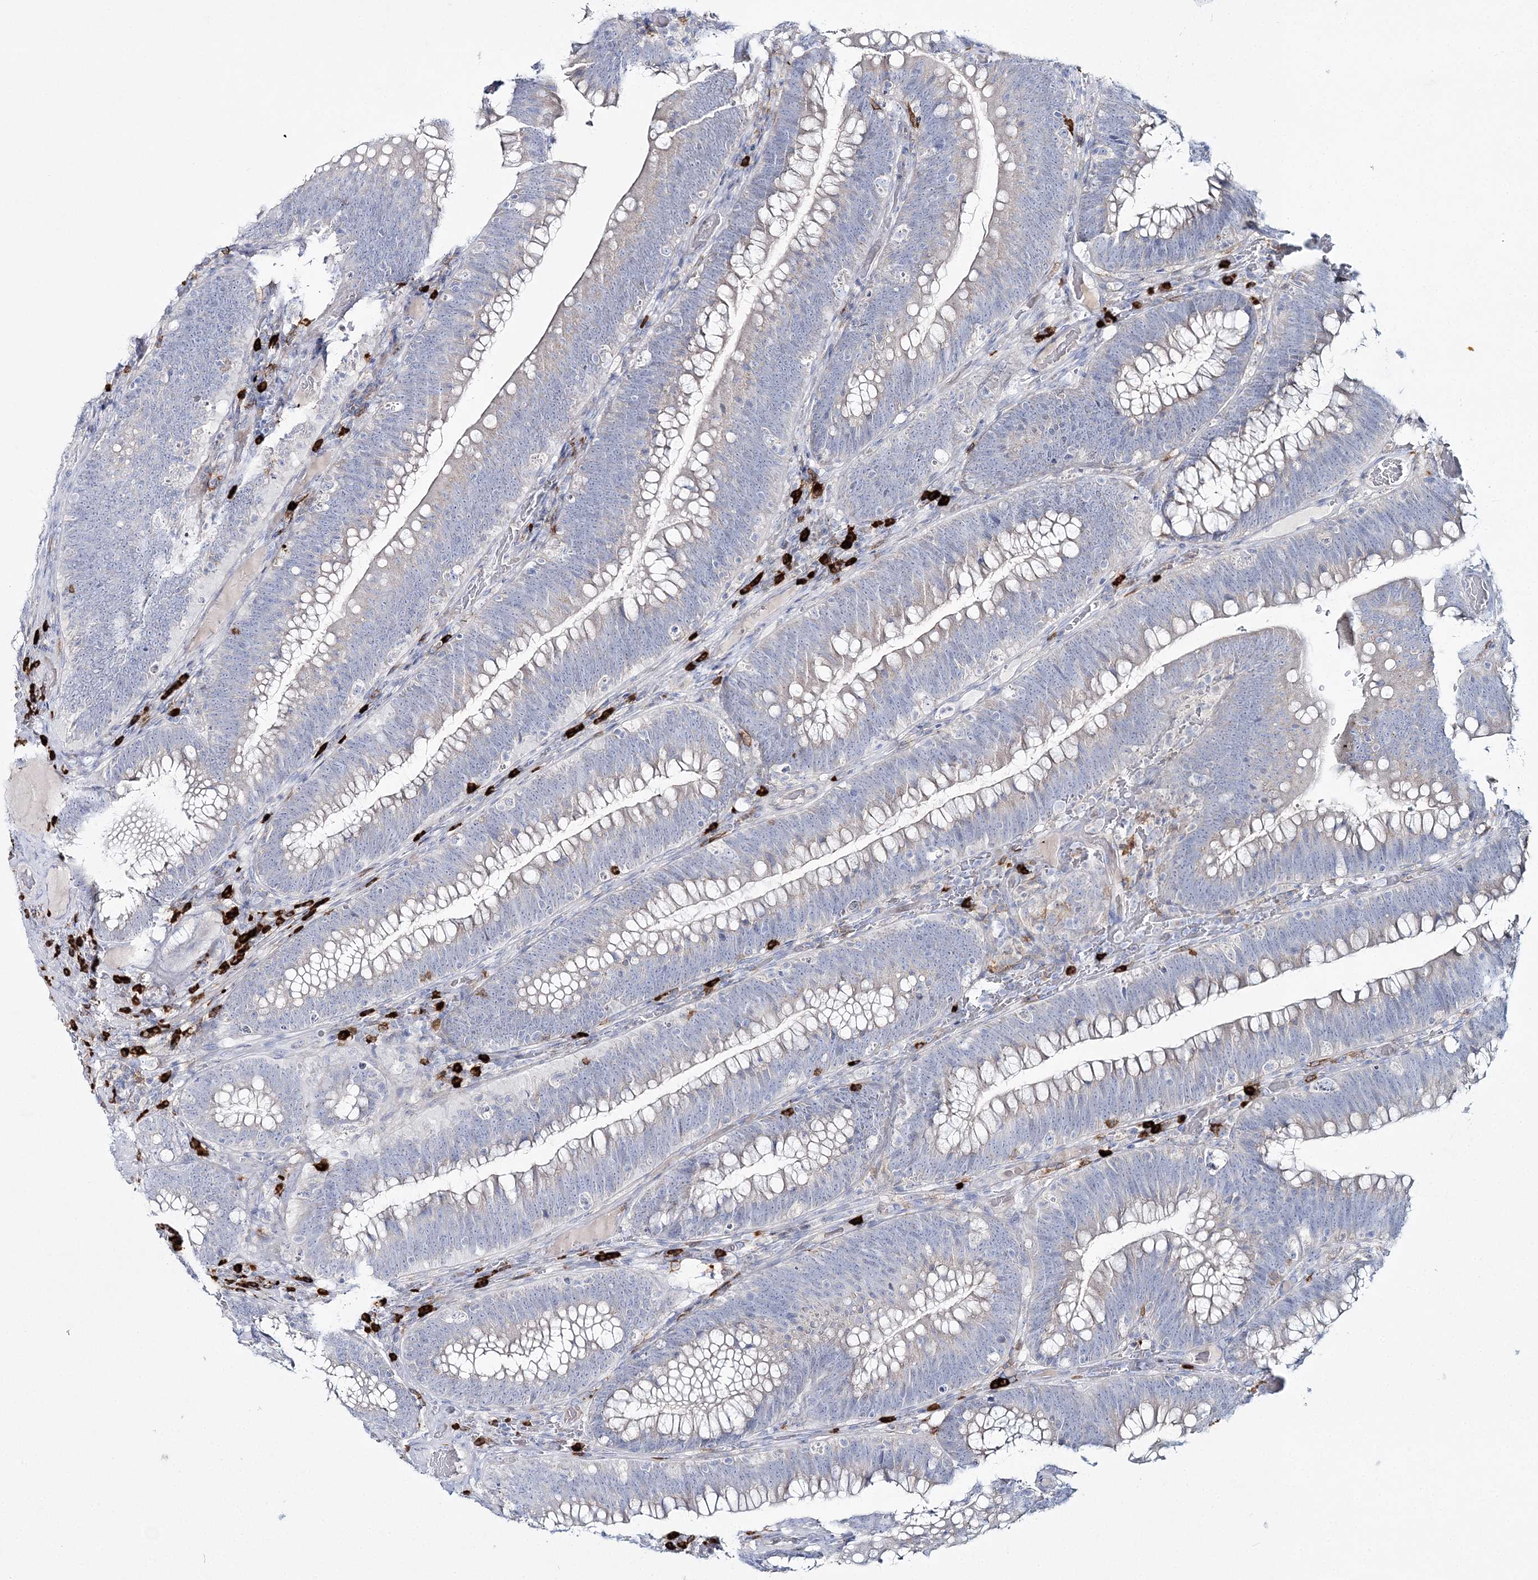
{"staining": {"intensity": "negative", "quantity": "none", "location": "none"}, "tissue": "colorectal cancer", "cell_type": "Tumor cells", "image_type": "cancer", "snomed": [{"axis": "morphology", "description": "Normal tissue, NOS"}, {"axis": "topography", "description": "Colon"}], "caption": "This image is of colorectal cancer stained with immunohistochemistry to label a protein in brown with the nuclei are counter-stained blue. There is no positivity in tumor cells.", "gene": "WDSUB1", "patient": {"sex": "female", "age": 82}}